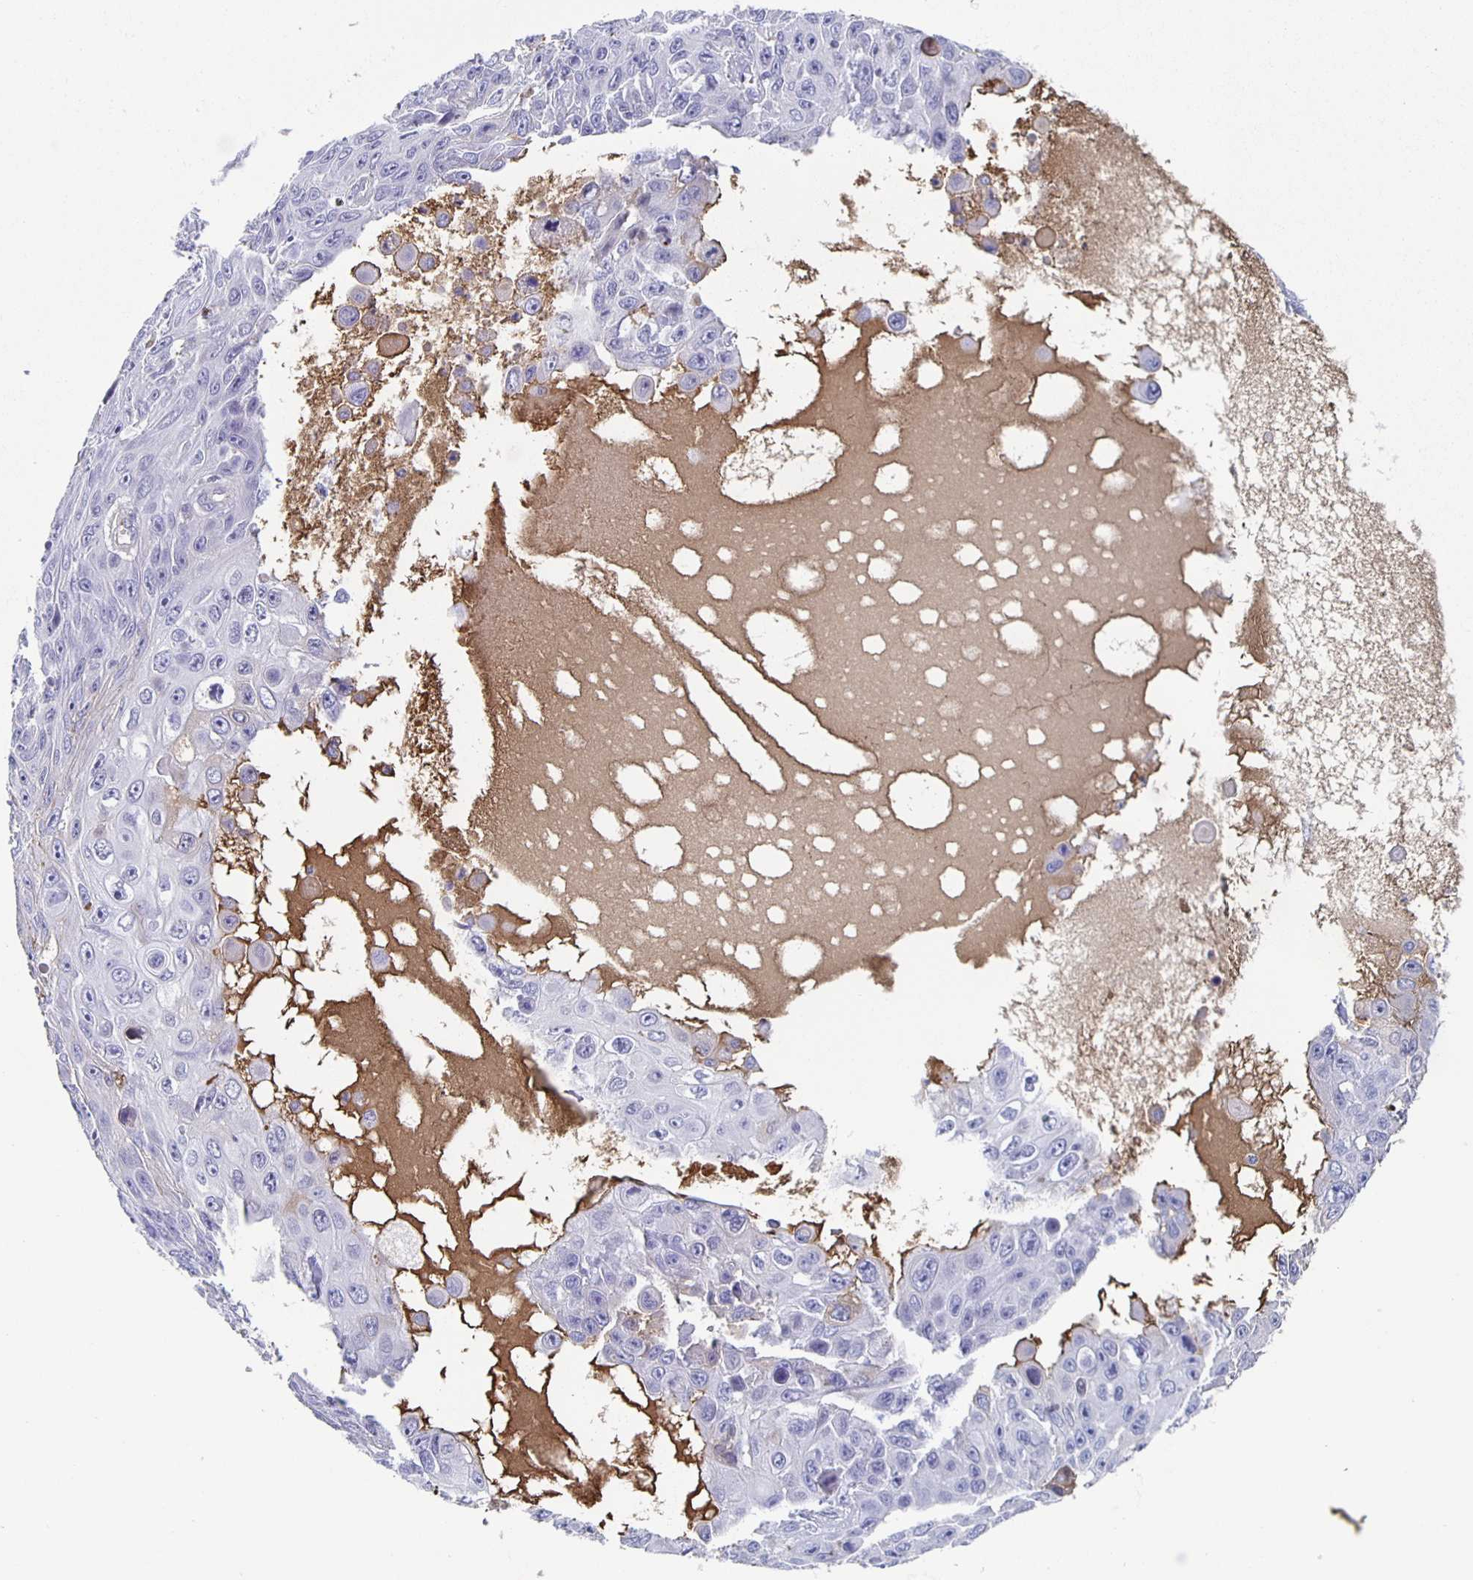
{"staining": {"intensity": "negative", "quantity": "none", "location": "none"}, "tissue": "skin cancer", "cell_type": "Tumor cells", "image_type": "cancer", "snomed": [{"axis": "morphology", "description": "Squamous cell carcinoma, NOS"}, {"axis": "topography", "description": "Skin"}], "caption": "Protein analysis of skin cancer exhibits no significant expression in tumor cells. (DAB immunohistochemistry (IHC) with hematoxylin counter stain).", "gene": "FGA", "patient": {"sex": "male", "age": 82}}